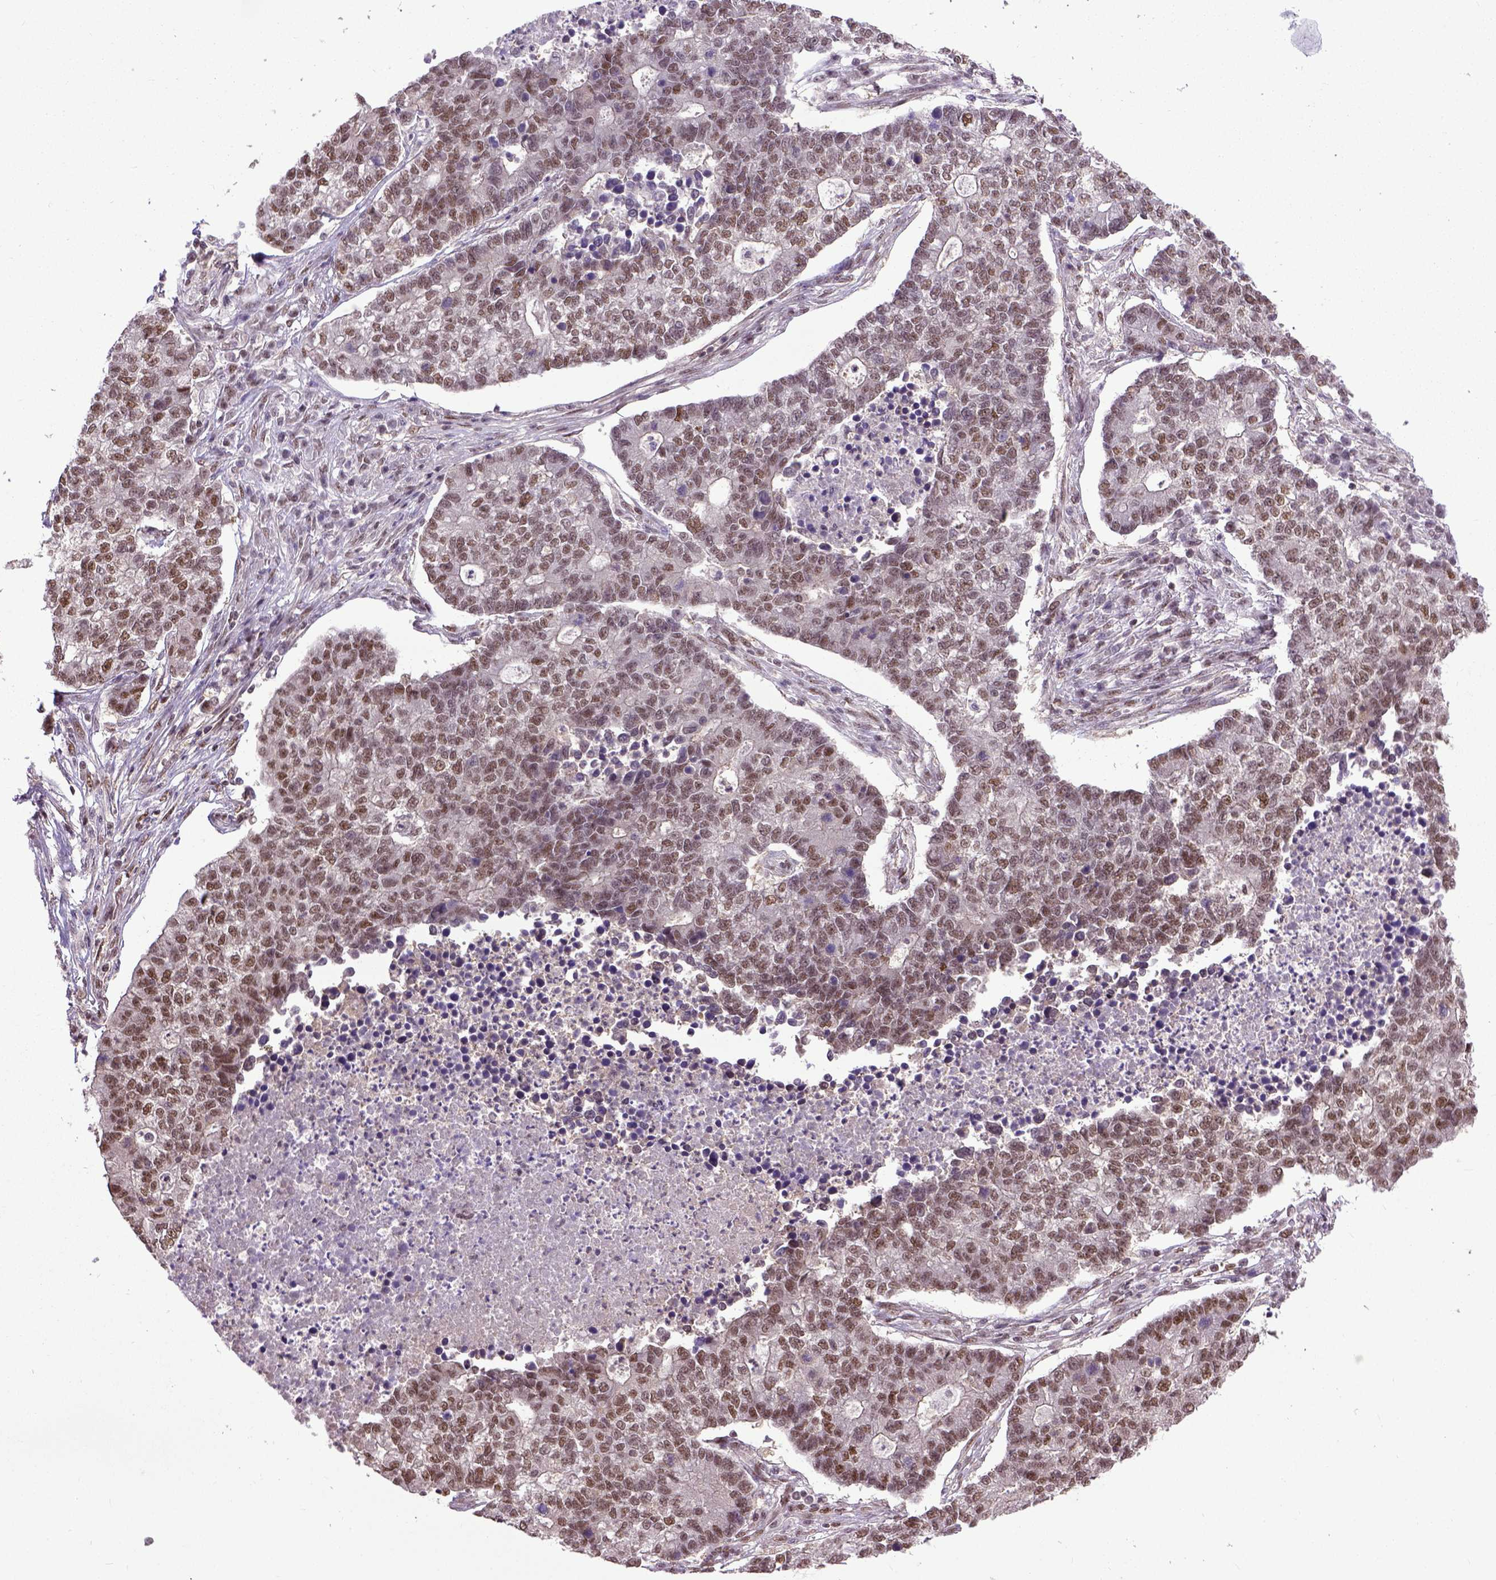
{"staining": {"intensity": "moderate", "quantity": ">75%", "location": "nuclear"}, "tissue": "lung cancer", "cell_type": "Tumor cells", "image_type": "cancer", "snomed": [{"axis": "morphology", "description": "Adenocarcinoma, NOS"}, {"axis": "topography", "description": "Lung"}], "caption": "The micrograph demonstrates immunohistochemical staining of lung cancer. There is moderate nuclear positivity is present in approximately >75% of tumor cells. Nuclei are stained in blue.", "gene": "UBA3", "patient": {"sex": "male", "age": 57}}